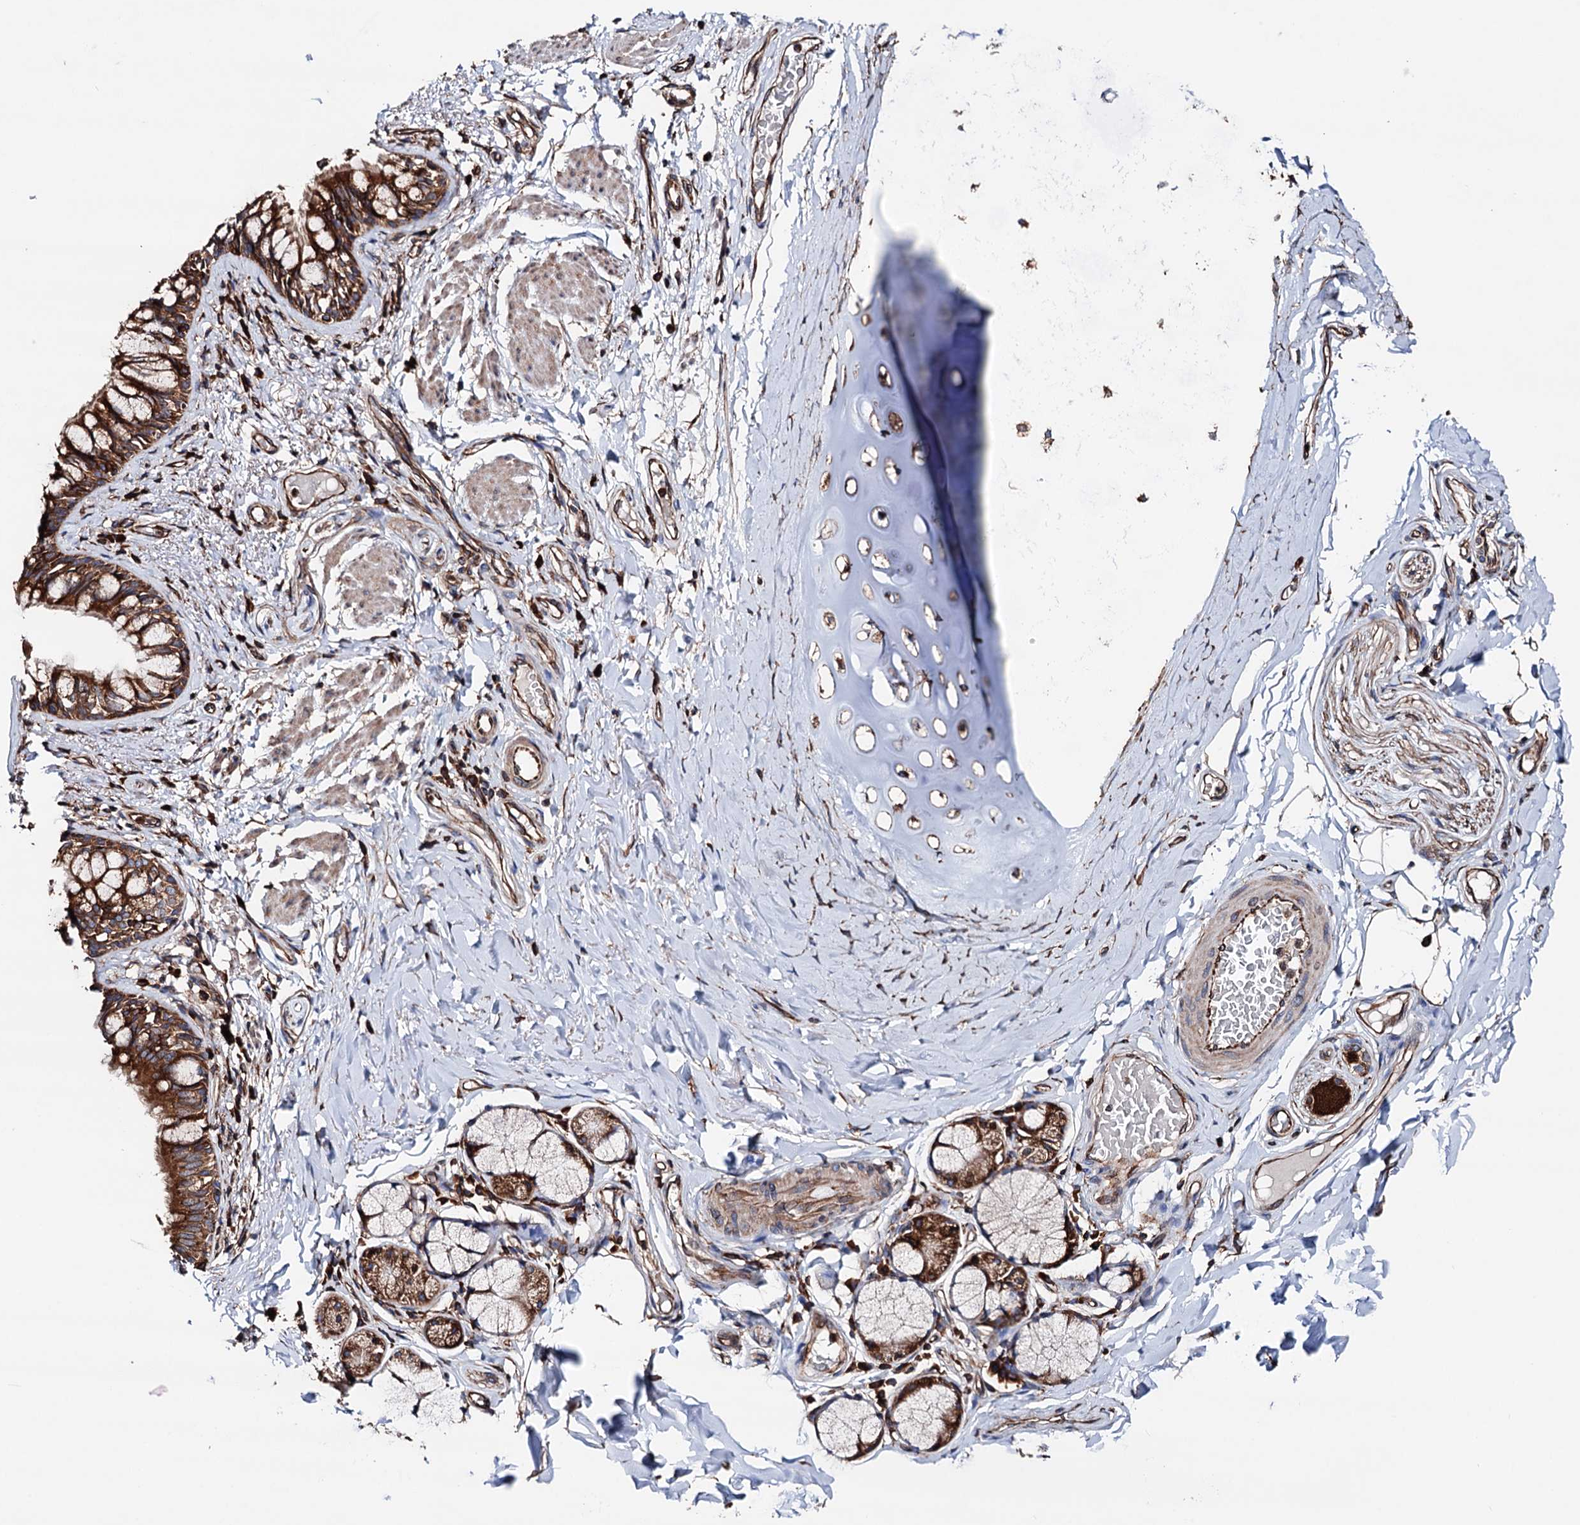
{"staining": {"intensity": "moderate", "quantity": ">75%", "location": "cytoplasmic/membranous"}, "tissue": "bronchus", "cell_type": "Respiratory epithelial cells", "image_type": "normal", "snomed": [{"axis": "morphology", "description": "Normal tissue, NOS"}, {"axis": "topography", "description": "Cartilage tissue"}, {"axis": "topography", "description": "Bronchus"}], "caption": "A micrograph of bronchus stained for a protein displays moderate cytoplasmic/membranous brown staining in respiratory epithelial cells.", "gene": "ERP29", "patient": {"sex": "female", "age": 36}}